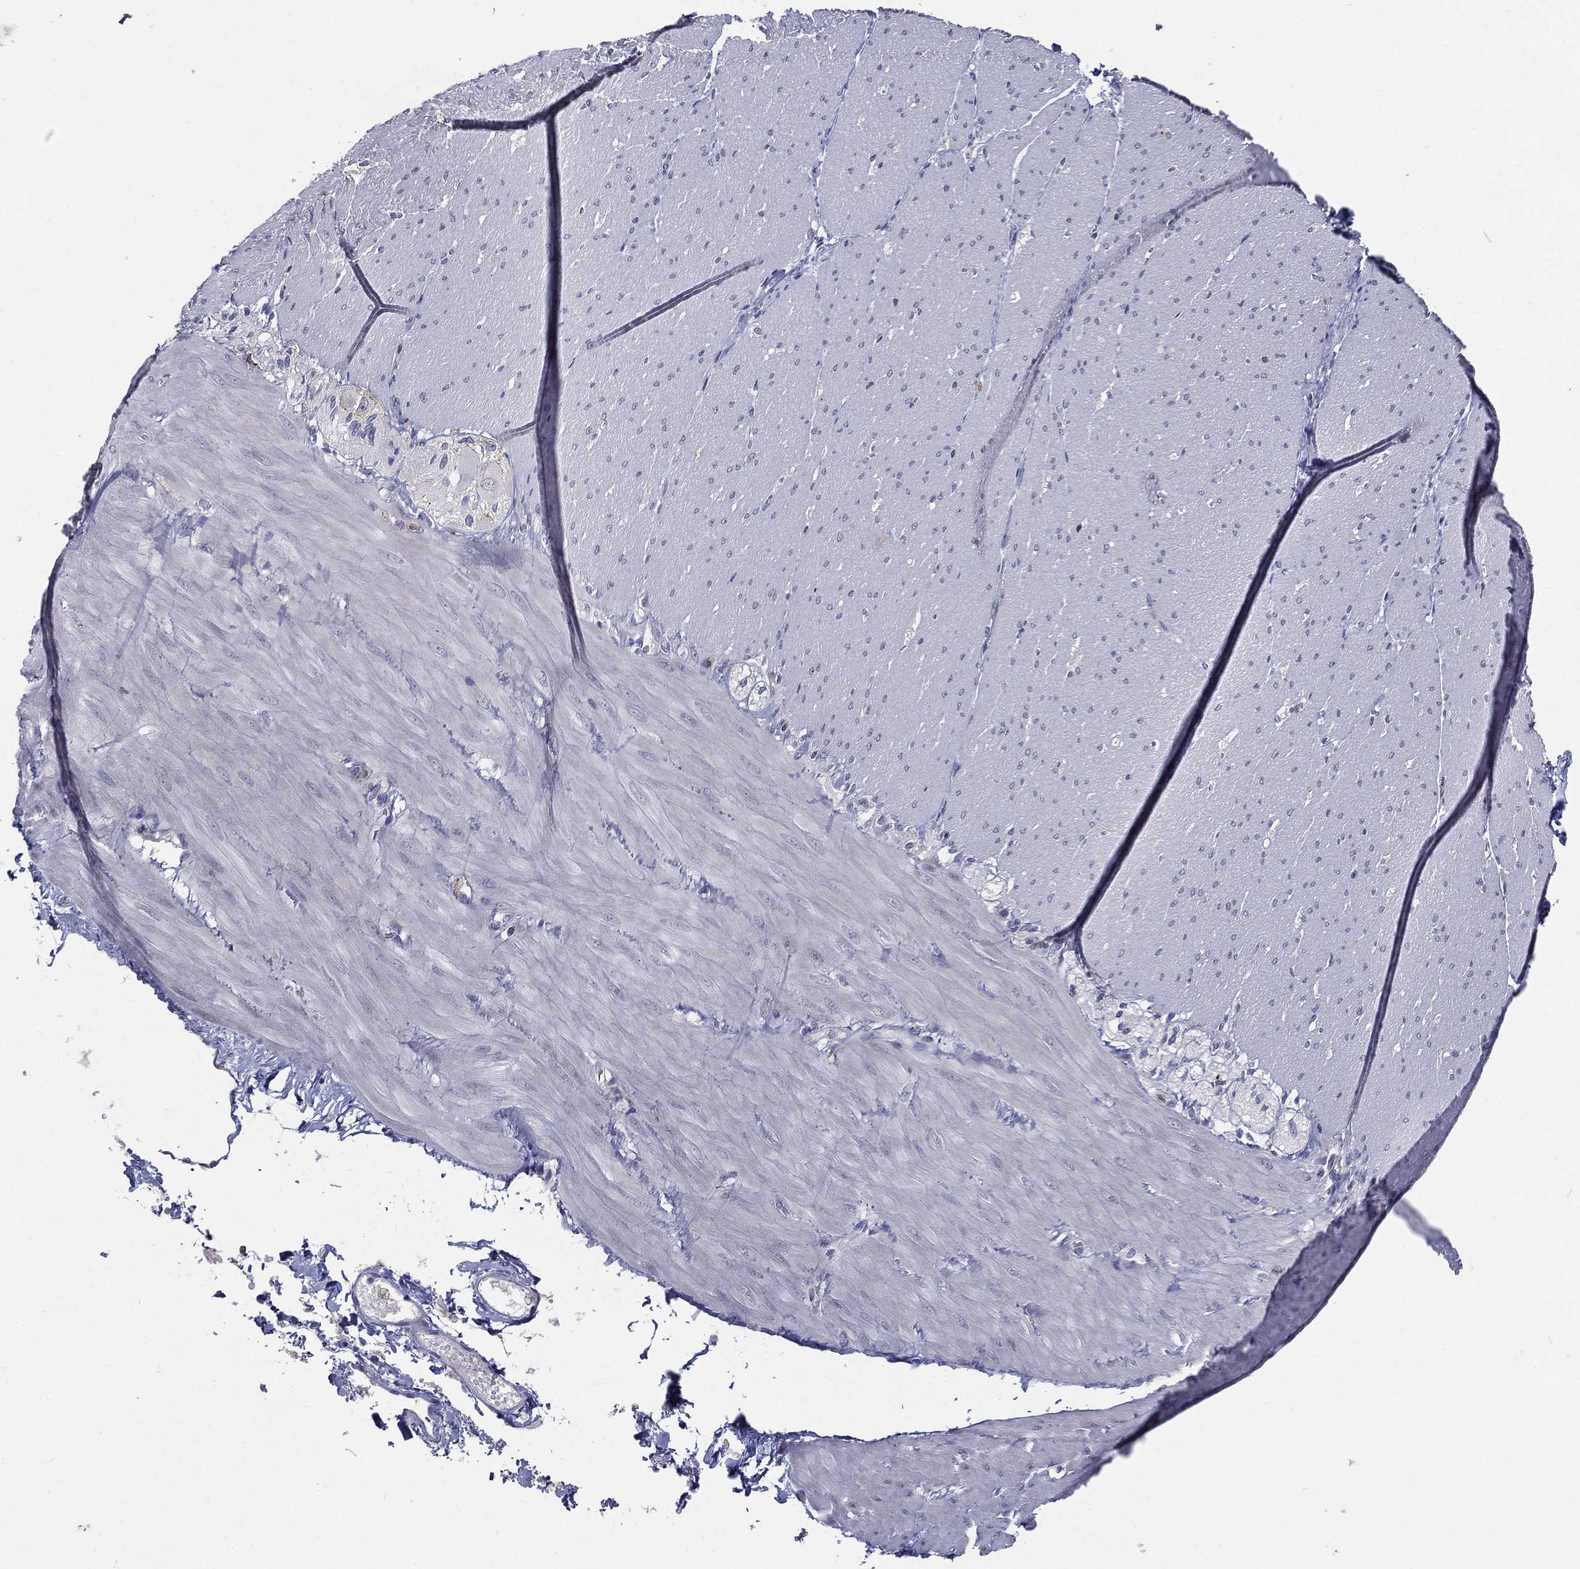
{"staining": {"intensity": "negative", "quantity": "none", "location": "none"}, "tissue": "adipose tissue", "cell_type": "Adipocytes", "image_type": "normal", "snomed": [{"axis": "morphology", "description": "Normal tissue, NOS"}, {"axis": "topography", "description": "Smooth muscle"}, {"axis": "topography", "description": "Duodenum"}, {"axis": "topography", "description": "Peripheral nerve tissue"}], "caption": "DAB (3,3'-diaminobenzidine) immunohistochemical staining of normal human adipose tissue displays no significant staining in adipocytes.", "gene": "EVI2B", "patient": {"sex": "female", "age": 61}}